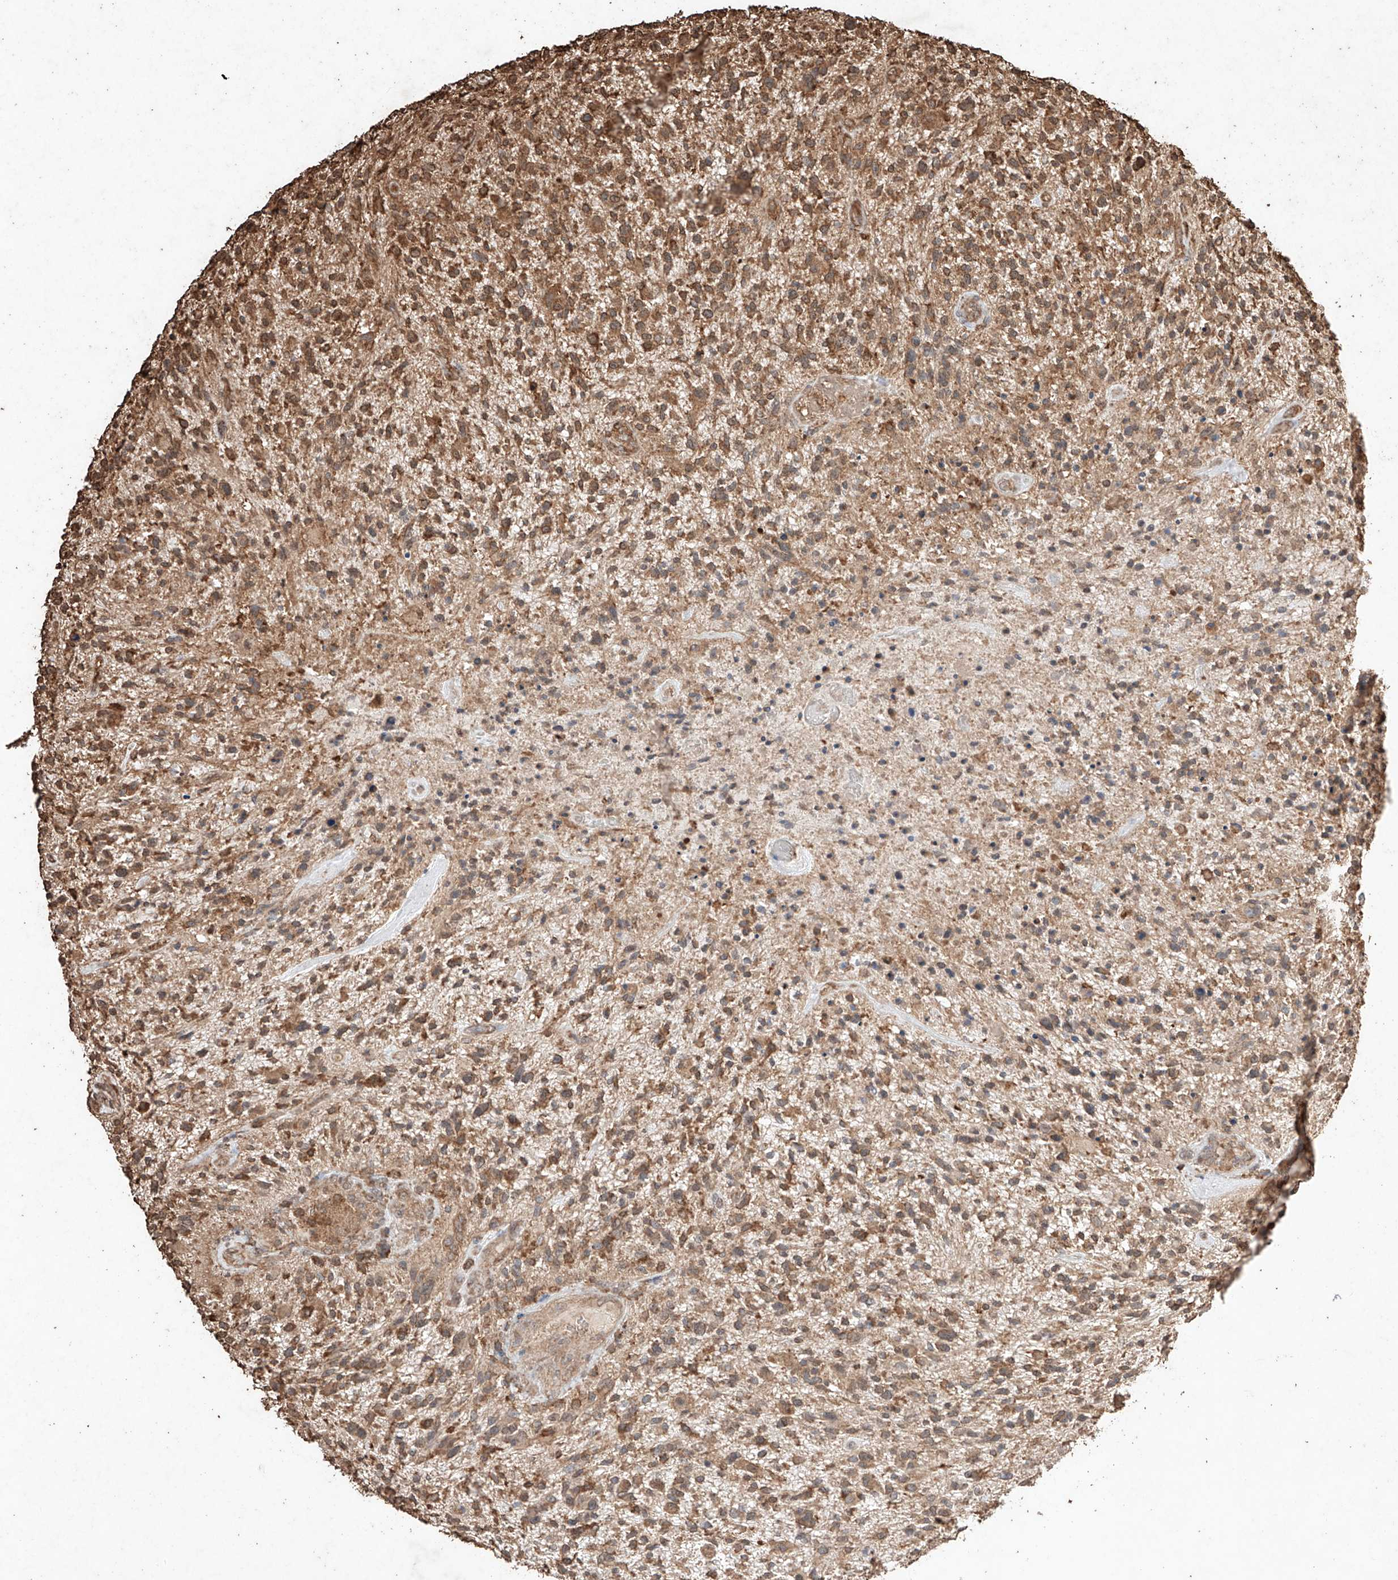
{"staining": {"intensity": "moderate", "quantity": ">75%", "location": "cytoplasmic/membranous"}, "tissue": "glioma", "cell_type": "Tumor cells", "image_type": "cancer", "snomed": [{"axis": "morphology", "description": "Glioma, malignant, High grade"}, {"axis": "topography", "description": "Brain"}], "caption": "Immunohistochemical staining of malignant glioma (high-grade) demonstrates medium levels of moderate cytoplasmic/membranous staining in about >75% of tumor cells. (Brightfield microscopy of DAB IHC at high magnification).", "gene": "M6PR", "patient": {"sex": "male", "age": 47}}